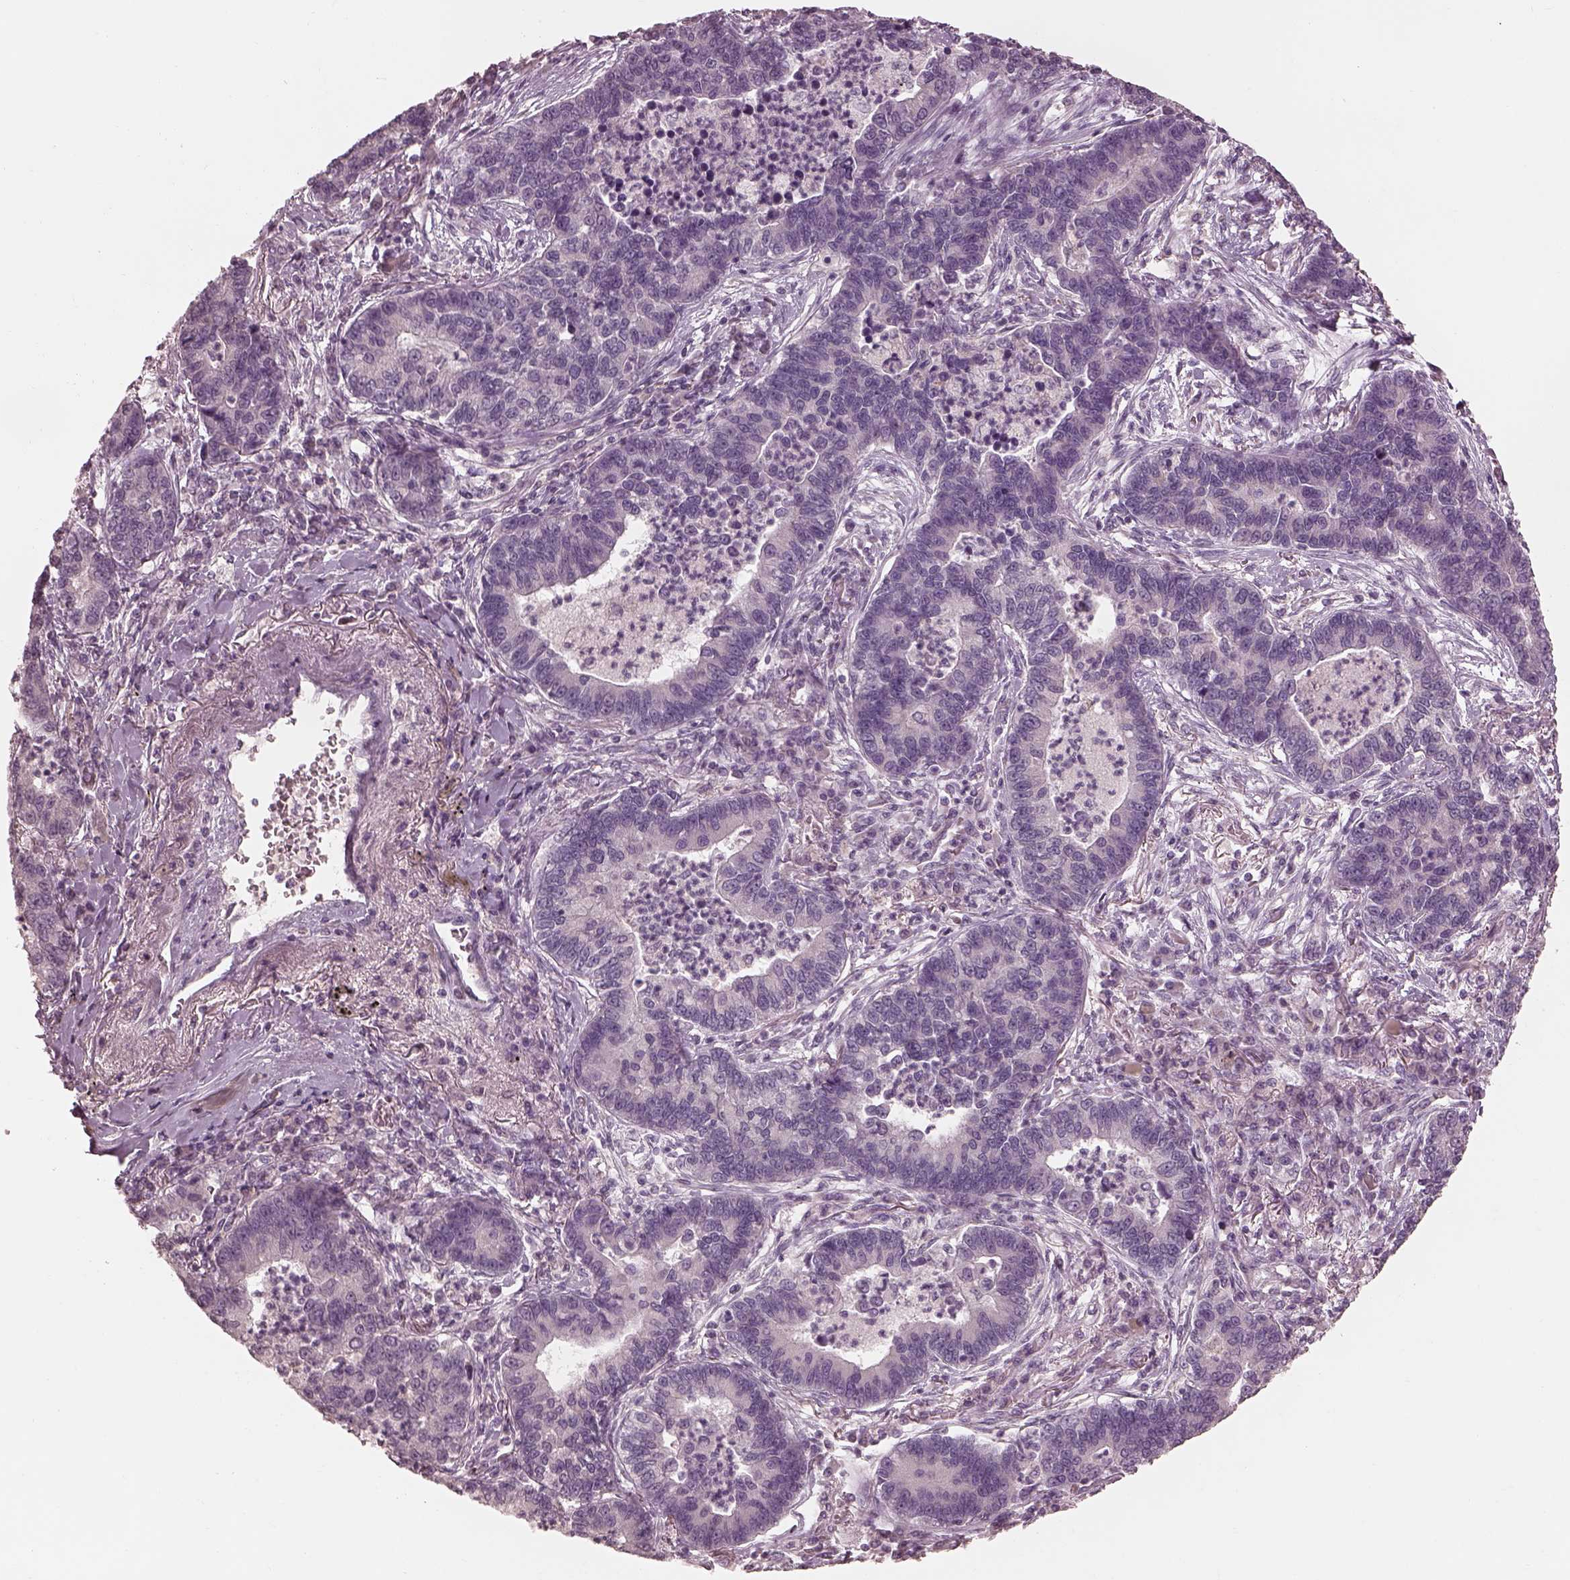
{"staining": {"intensity": "negative", "quantity": "none", "location": "none"}, "tissue": "lung cancer", "cell_type": "Tumor cells", "image_type": "cancer", "snomed": [{"axis": "morphology", "description": "Adenocarcinoma, NOS"}, {"axis": "topography", "description": "Lung"}], "caption": "Immunohistochemical staining of lung adenocarcinoma exhibits no significant positivity in tumor cells.", "gene": "PRKACG", "patient": {"sex": "female", "age": 57}}